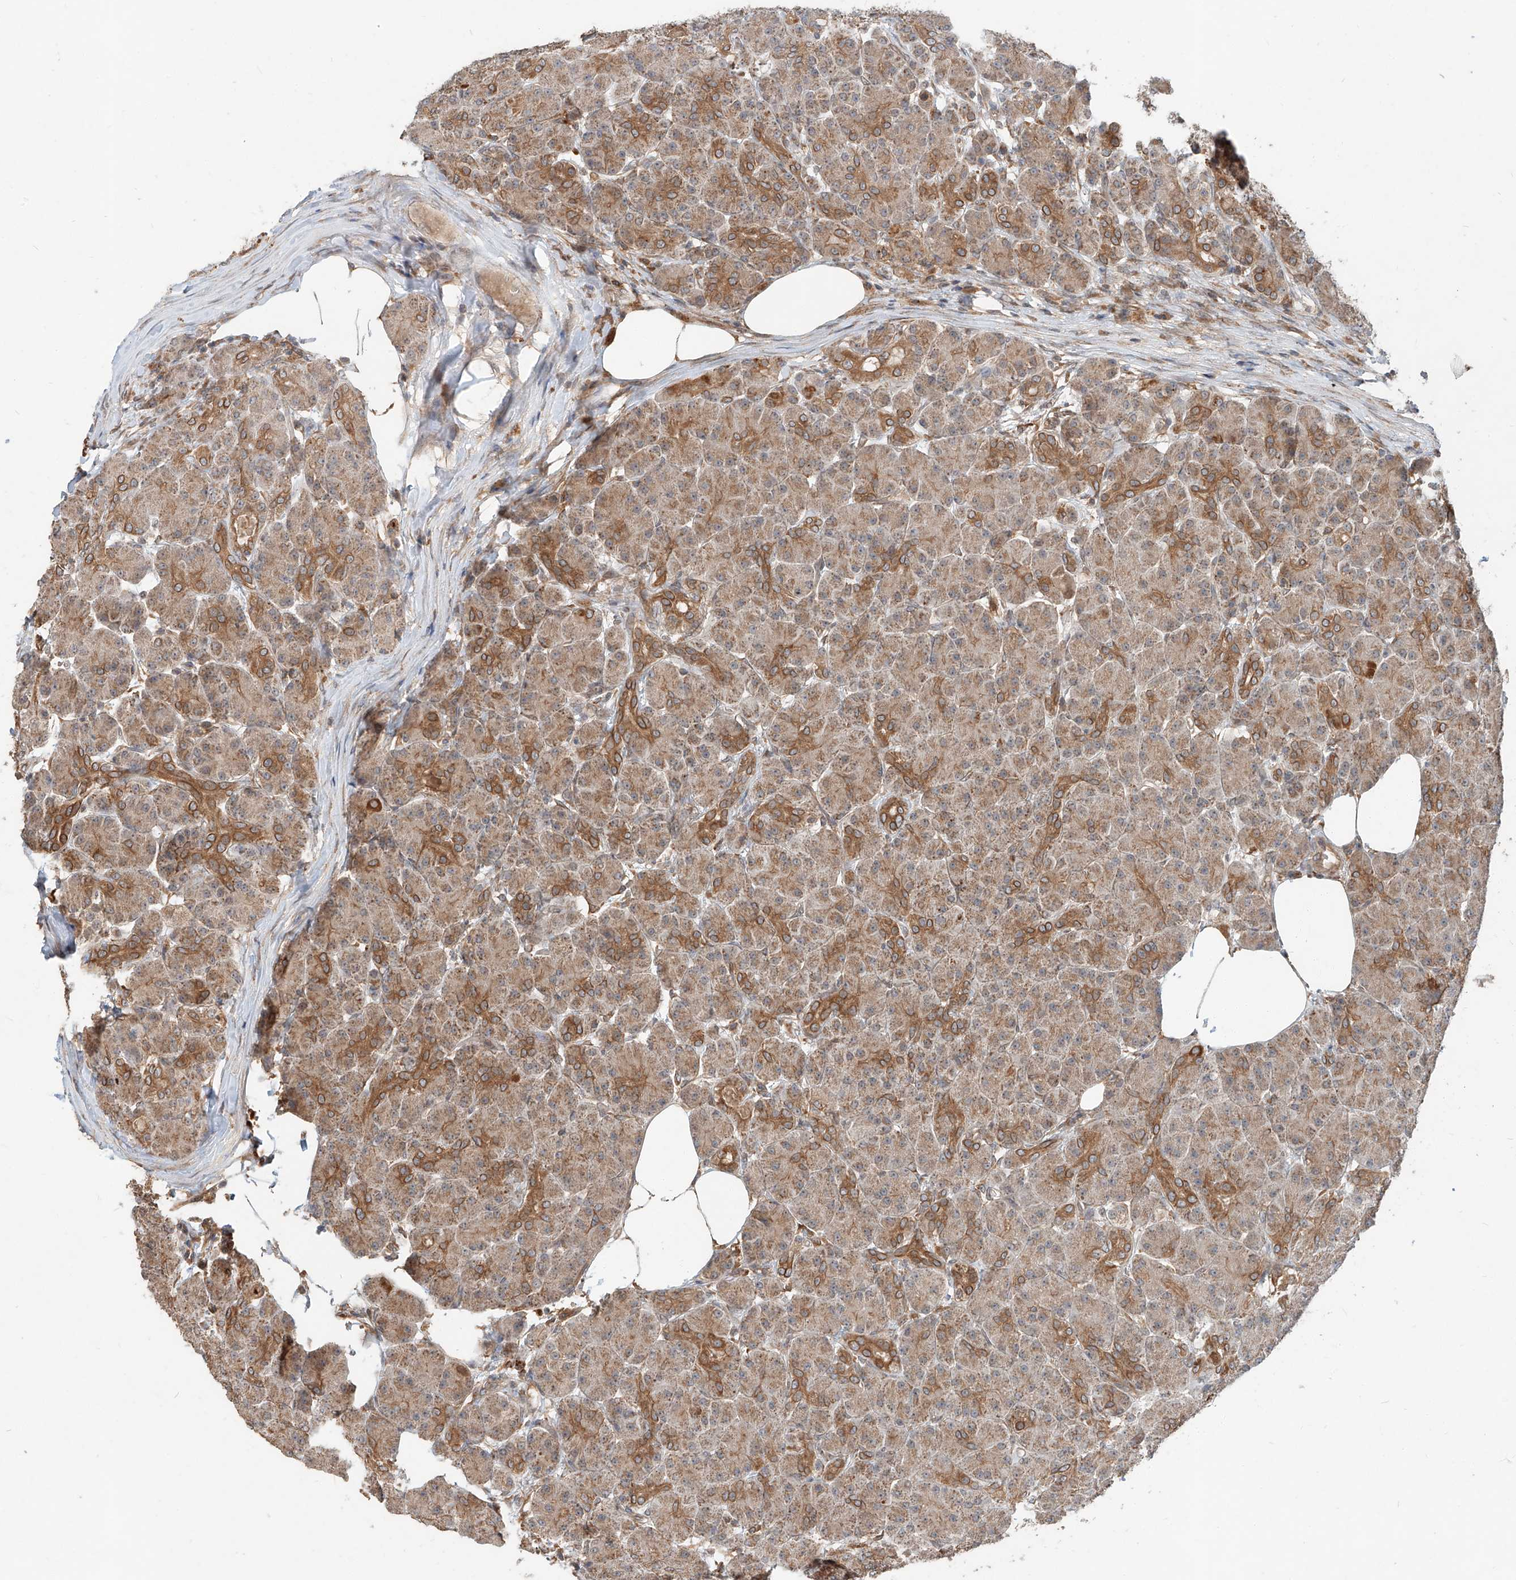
{"staining": {"intensity": "moderate", "quantity": ">75%", "location": "cytoplasmic/membranous"}, "tissue": "pancreas", "cell_type": "Exocrine glandular cells", "image_type": "normal", "snomed": [{"axis": "morphology", "description": "Normal tissue, NOS"}, {"axis": "topography", "description": "Pancreas"}], "caption": "About >75% of exocrine glandular cells in unremarkable pancreas exhibit moderate cytoplasmic/membranous protein staining as visualized by brown immunohistochemical staining.", "gene": "STX19", "patient": {"sex": "male", "age": 63}}